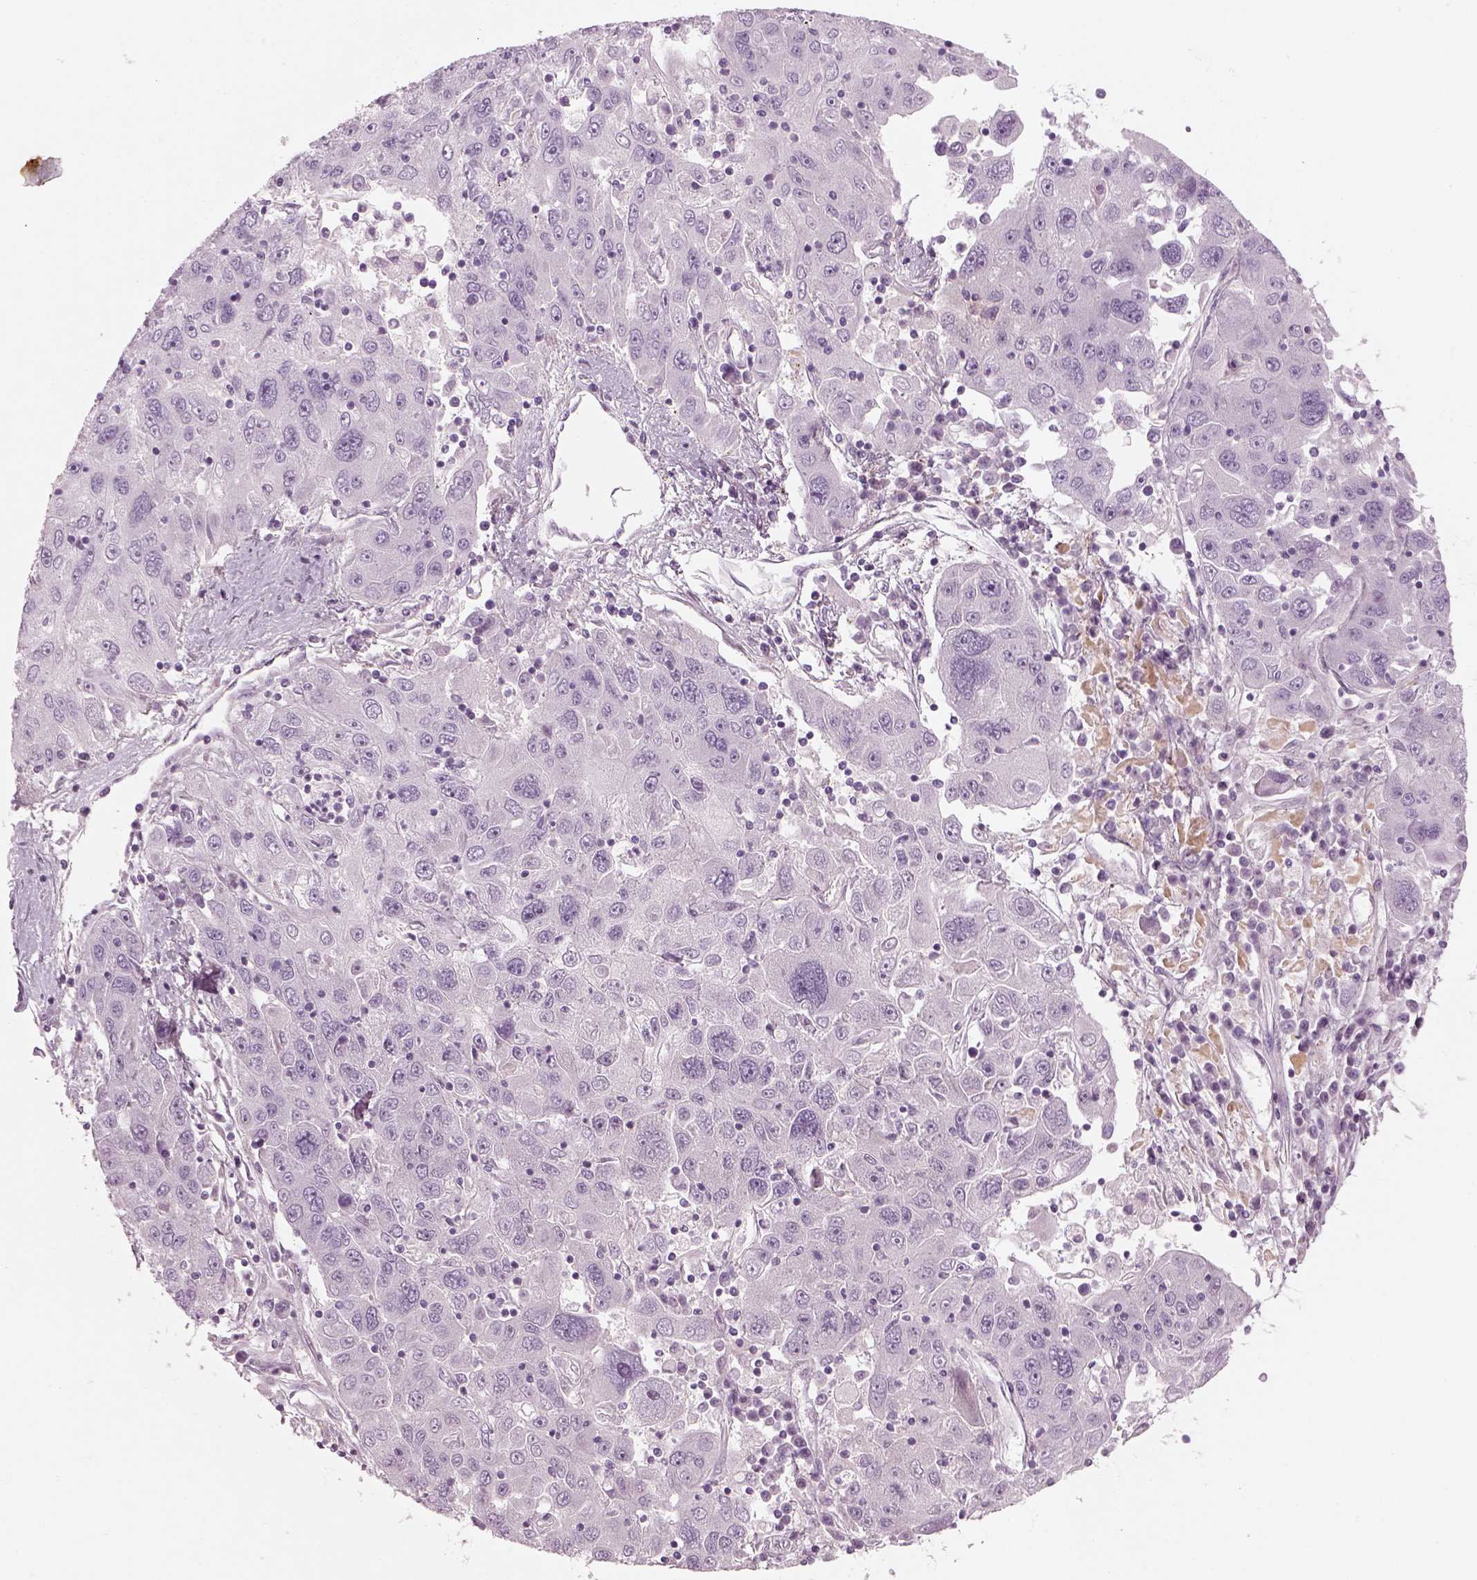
{"staining": {"intensity": "negative", "quantity": "none", "location": "none"}, "tissue": "stomach cancer", "cell_type": "Tumor cells", "image_type": "cancer", "snomed": [{"axis": "morphology", "description": "Adenocarcinoma, NOS"}, {"axis": "topography", "description": "Stomach"}], "caption": "High magnification brightfield microscopy of stomach cancer (adenocarcinoma) stained with DAB (brown) and counterstained with hematoxylin (blue): tumor cells show no significant expression.", "gene": "PABPC1L2B", "patient": {"sex": "male", "age": 56}}